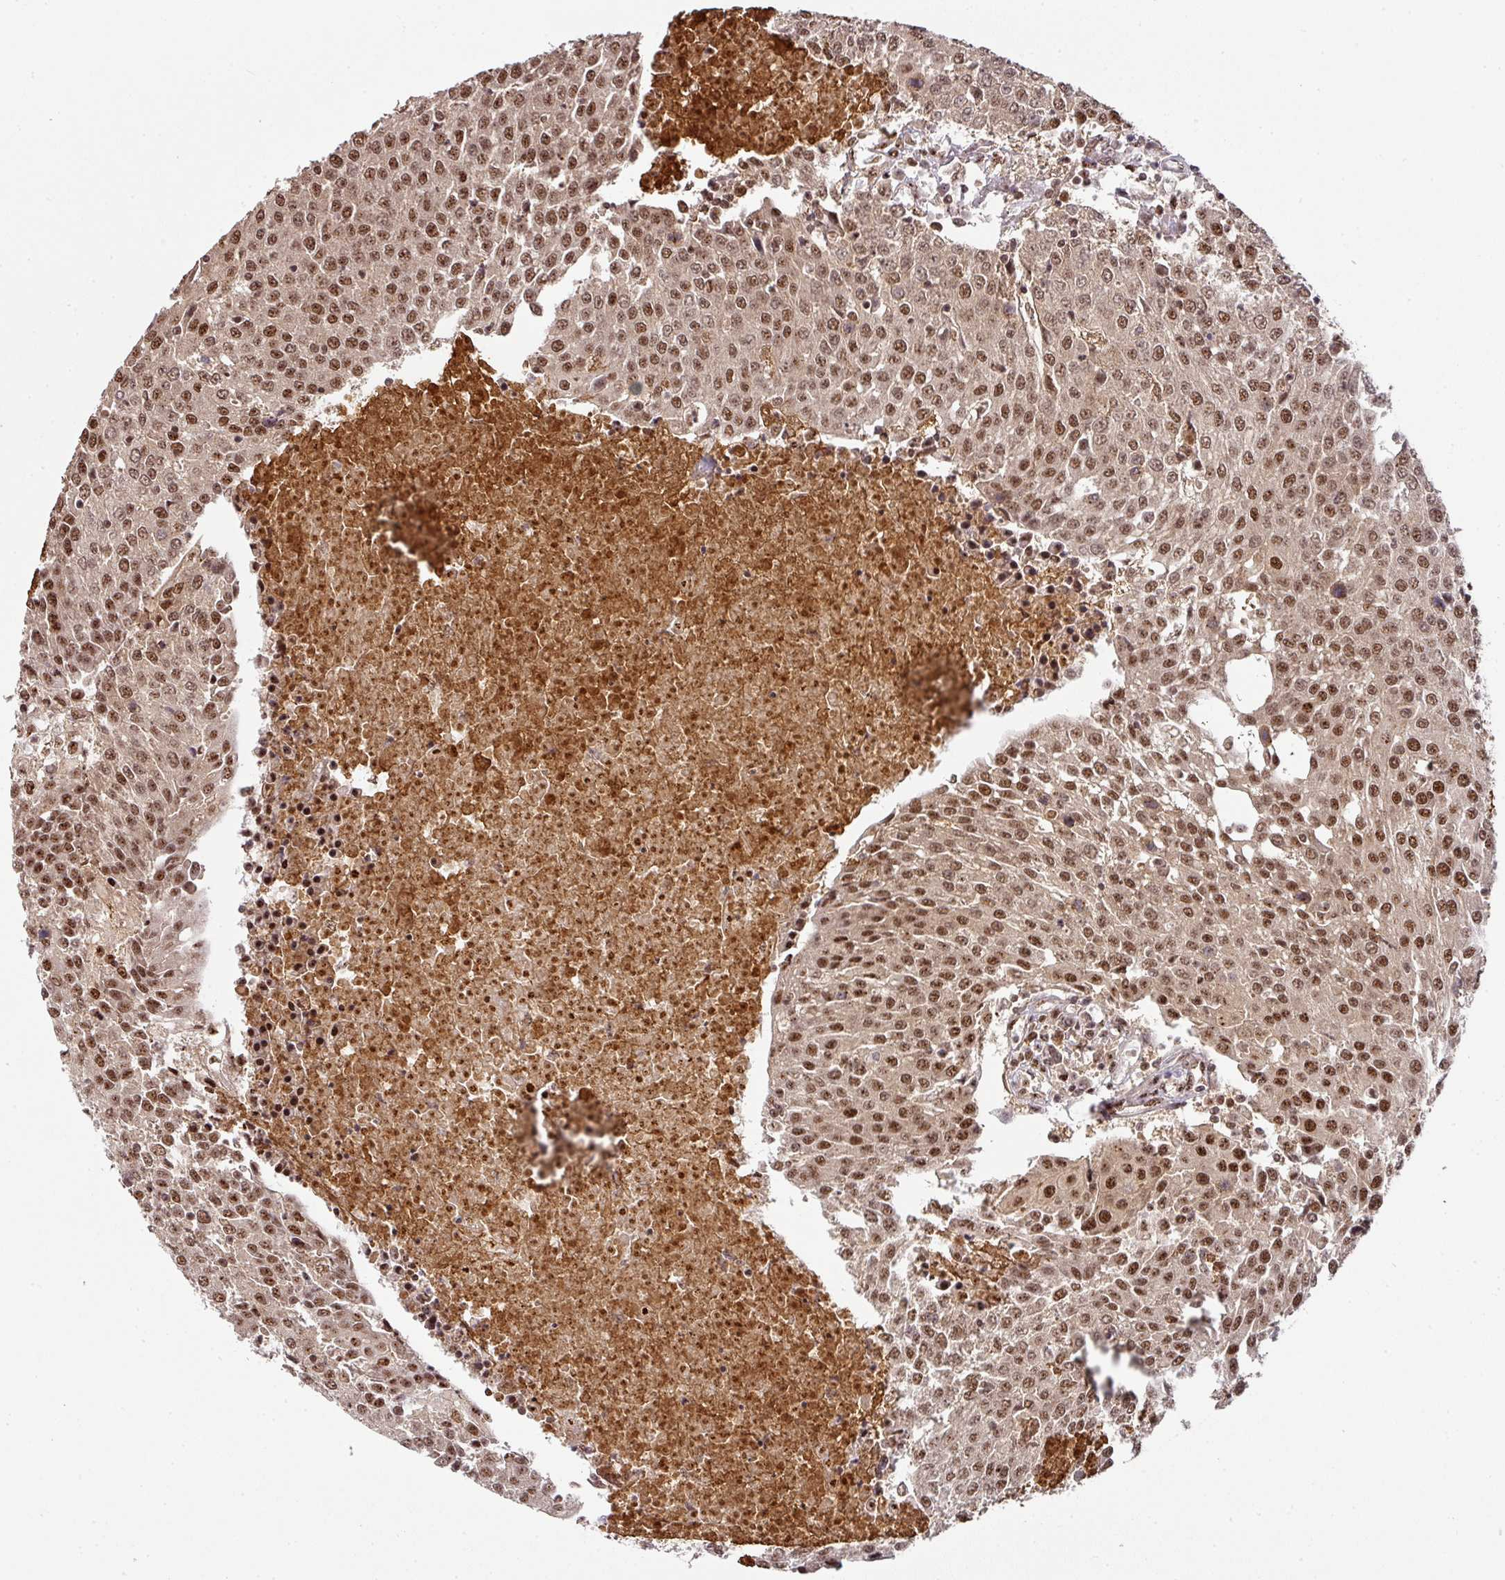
{"staining": {"intensity": "moderate", "quantity": ">75%", "location": "nuclear"}, "tissue": "urothelial cancer", "cell_type": "Tumor cells", "image_type": "cancer", "snomed": [{"axis": "morphology", "description": "Urothelial carcinoma, High grade"}, {"axis": "topography", "description": "Urinary bladder"}], "caption": "Protein expression analysis of human urothelial cancer reveals moderate nuclear expression in about >75% of tumor cells.", "gene": "RANBP9", "patient": {"sex": "female", "age": 85}}